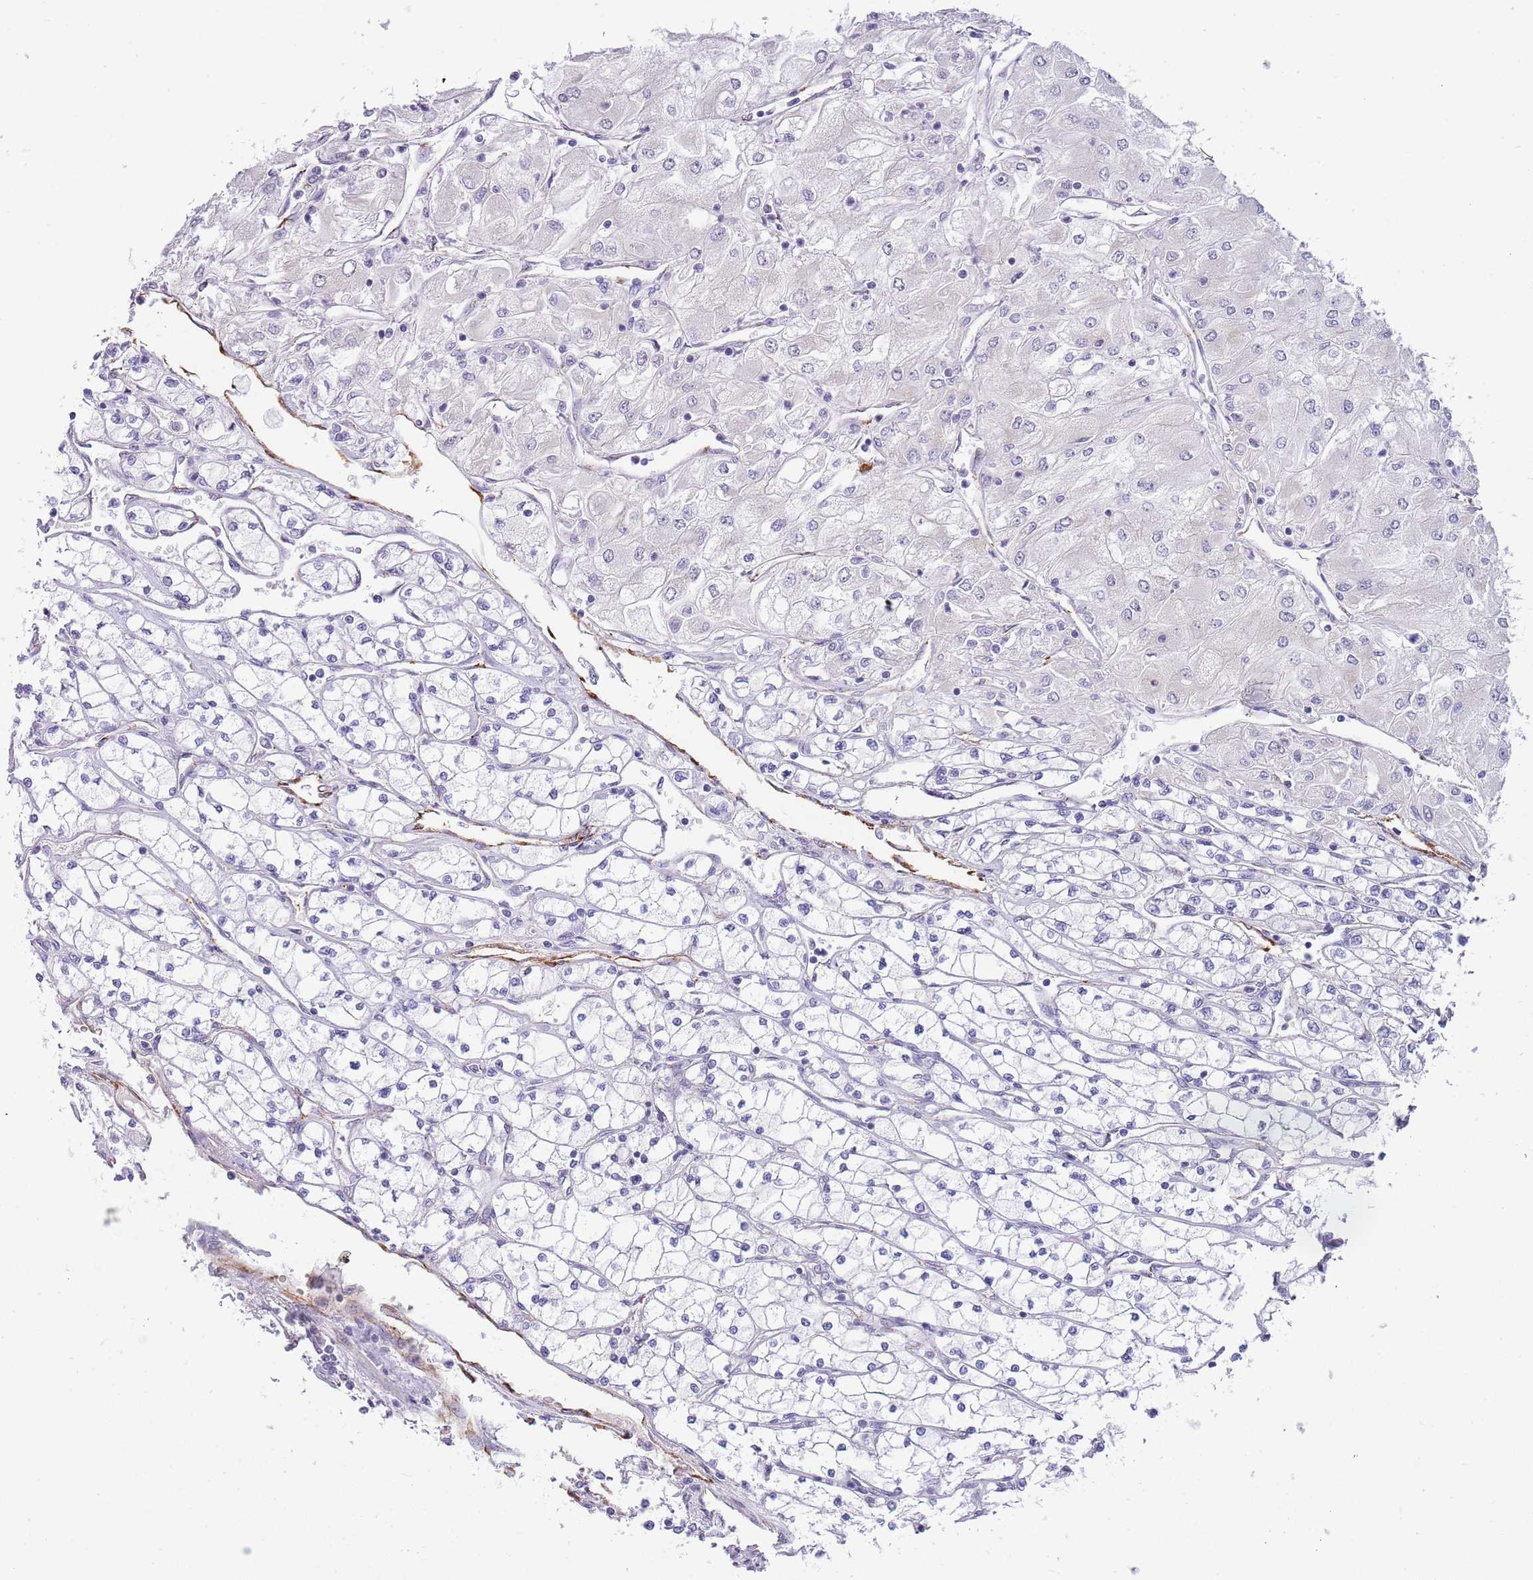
{"staining": {"intensity": "negative", "quantity": "none", "location": "none"}, "tissue": "renal cancer", "cell_type": "Tumor cells", "image_type": "cancer", "snomed": [{"axis": "morphology", "description": "Adenocarcinoma, NOS"}, {"axis": "topography", "description": "Kidney"}], "caption": "Tumor cells are negative for brown protein staining in renal adenocarcinoma. The staining is performed using DAB (3,3'-diaminobenzidine) brown chromogen with nuclei counter-stained in using hematoxylin.", "gene": "TNRC6C", "patient": {"sex": "male", "age": 80}}